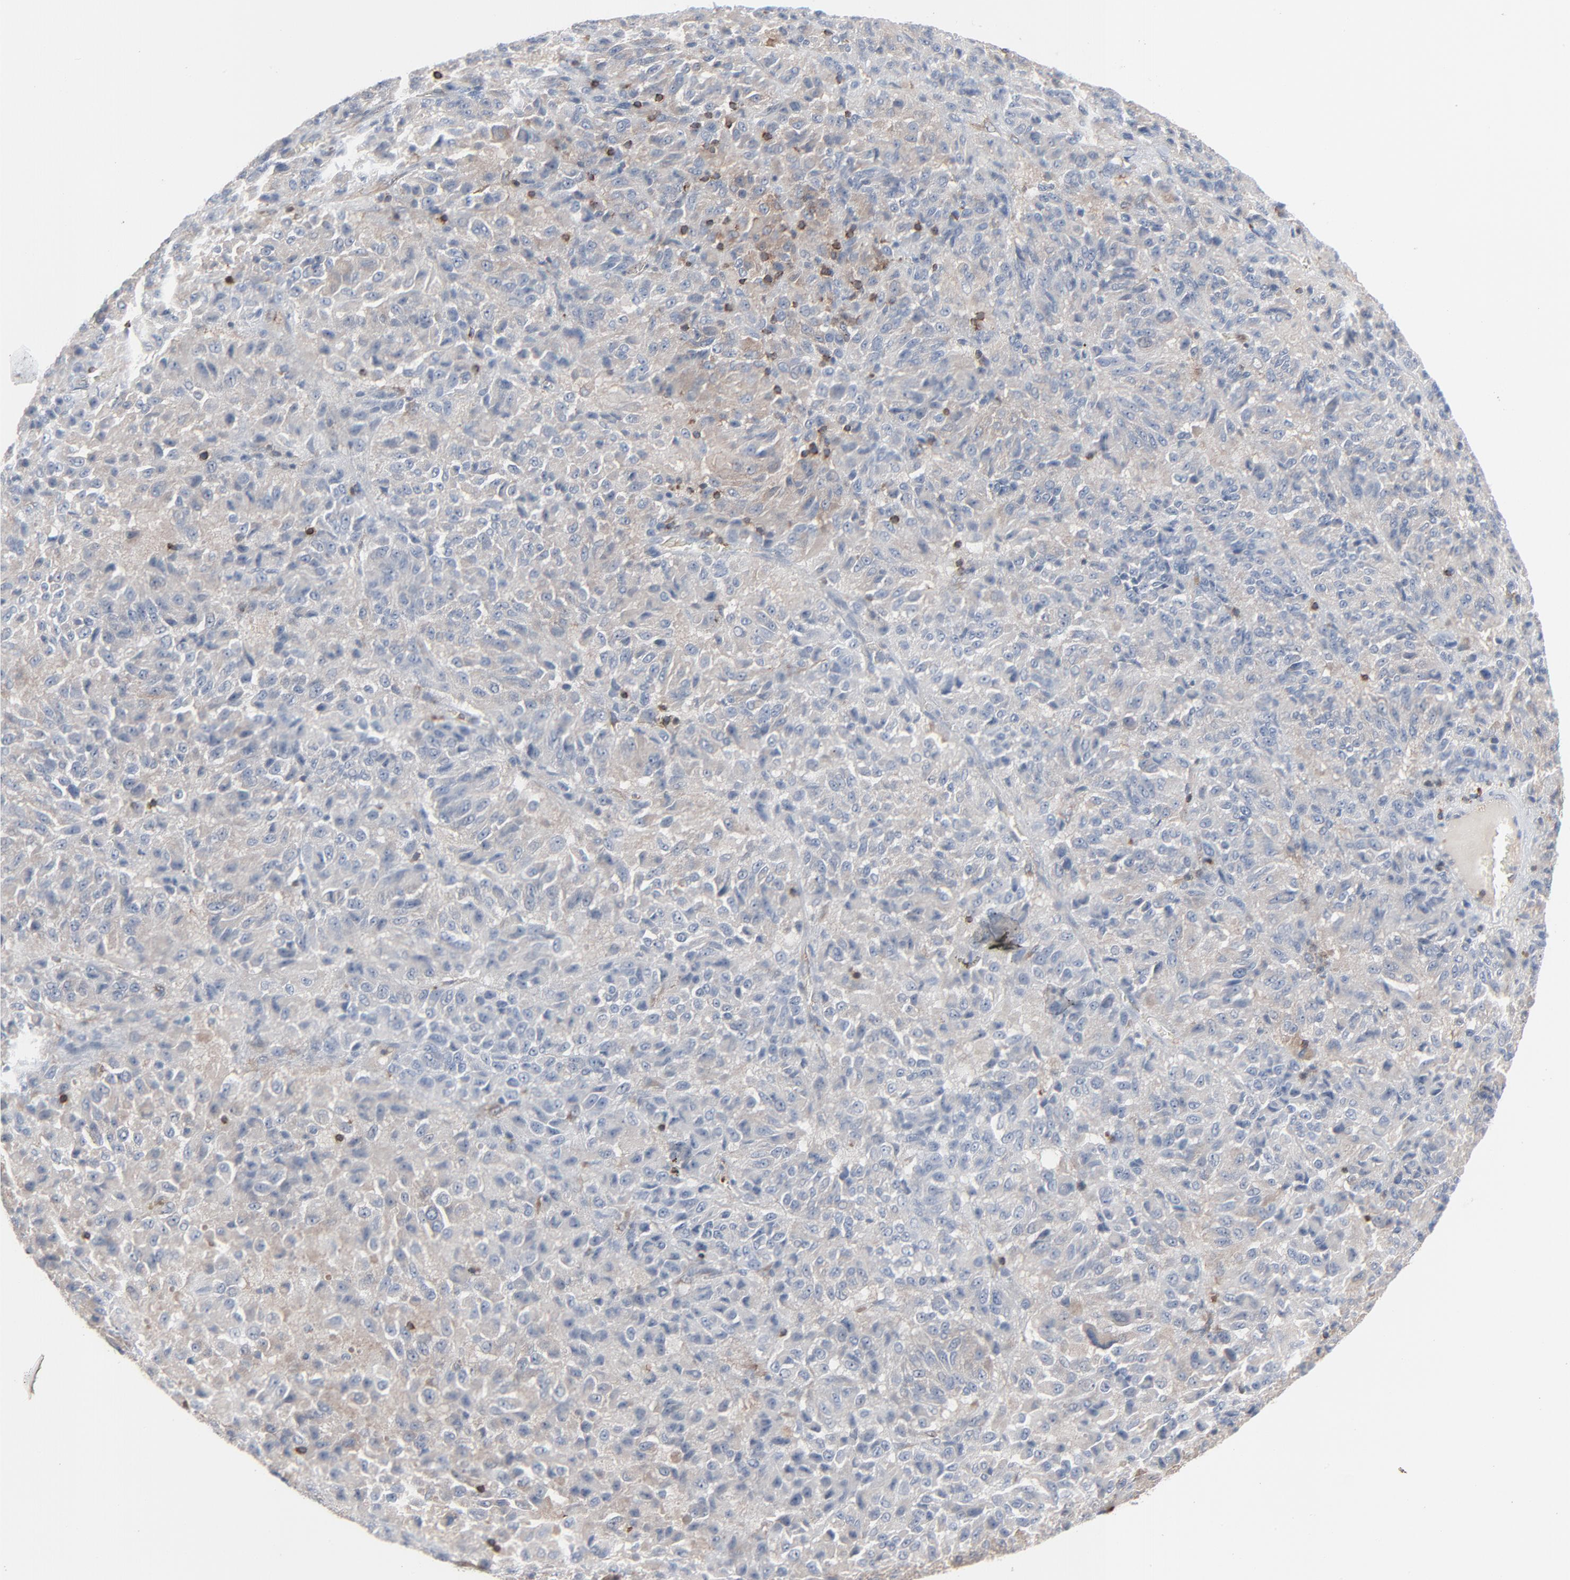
{"staining": {"intensity": "weak", "quantity": ">75%", "location": "cytoplasmic/membranous"}, "tissue": "melanoma", "cell_type": "Tumor cells", "image_type": "cancer", "snomed": [{"axis": "morphology", "description": "Malignant melanoma, Metastatic site"}, {"axis": "topography", "description": "Lung"}], "caption": "Malignant melanoma (metastatic site) tissue exhibits weak cytoplasmic/membranous positivity in about >75% of tumor cells", "gene": "OPTN", "patient": {"sex": "male", "age": 64}}